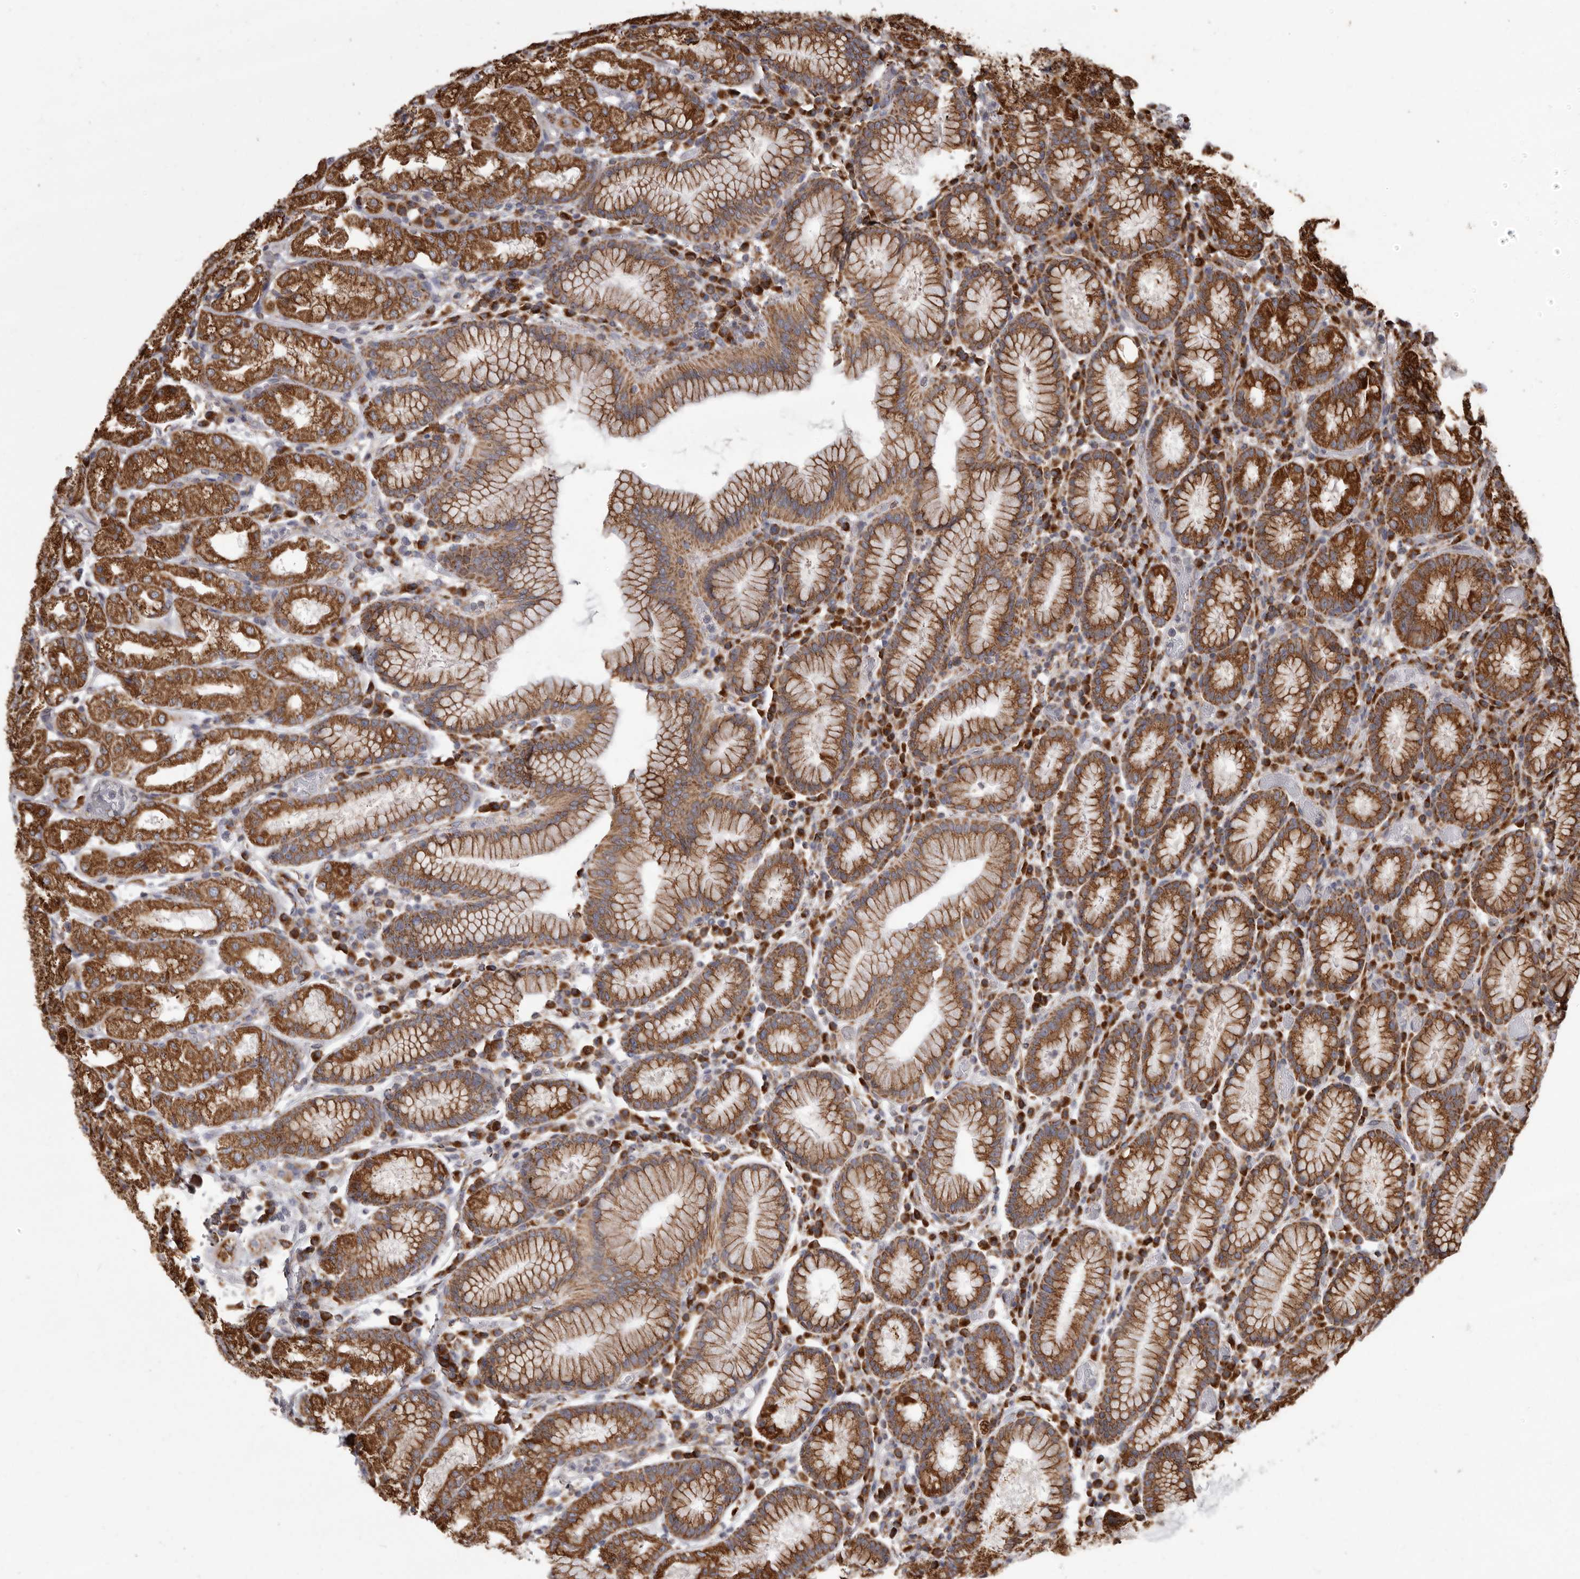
{"staining": {"intensity": "moderate", "quantity": ">75%", "location": "cytoplasmic/membranous"}, "tissue": "stomach", "cell_type": "Glandular cells", "image_type": "normal", "snomed": [{"axis": "morphology", "description": "Normal tissue, NOS"}, {"axis": "topography", "description": "Stomach"}, {"axis": "topography", "description": "Stomach, lower"}], "caption": "Protein staining of unremarkable stomach demonstrates moderate cytoplasmic/membranous expression in approximately >75% of glandular cells.", "gene": "CDK5RAP3", "patient": {"sex": "female", "age": 56}}